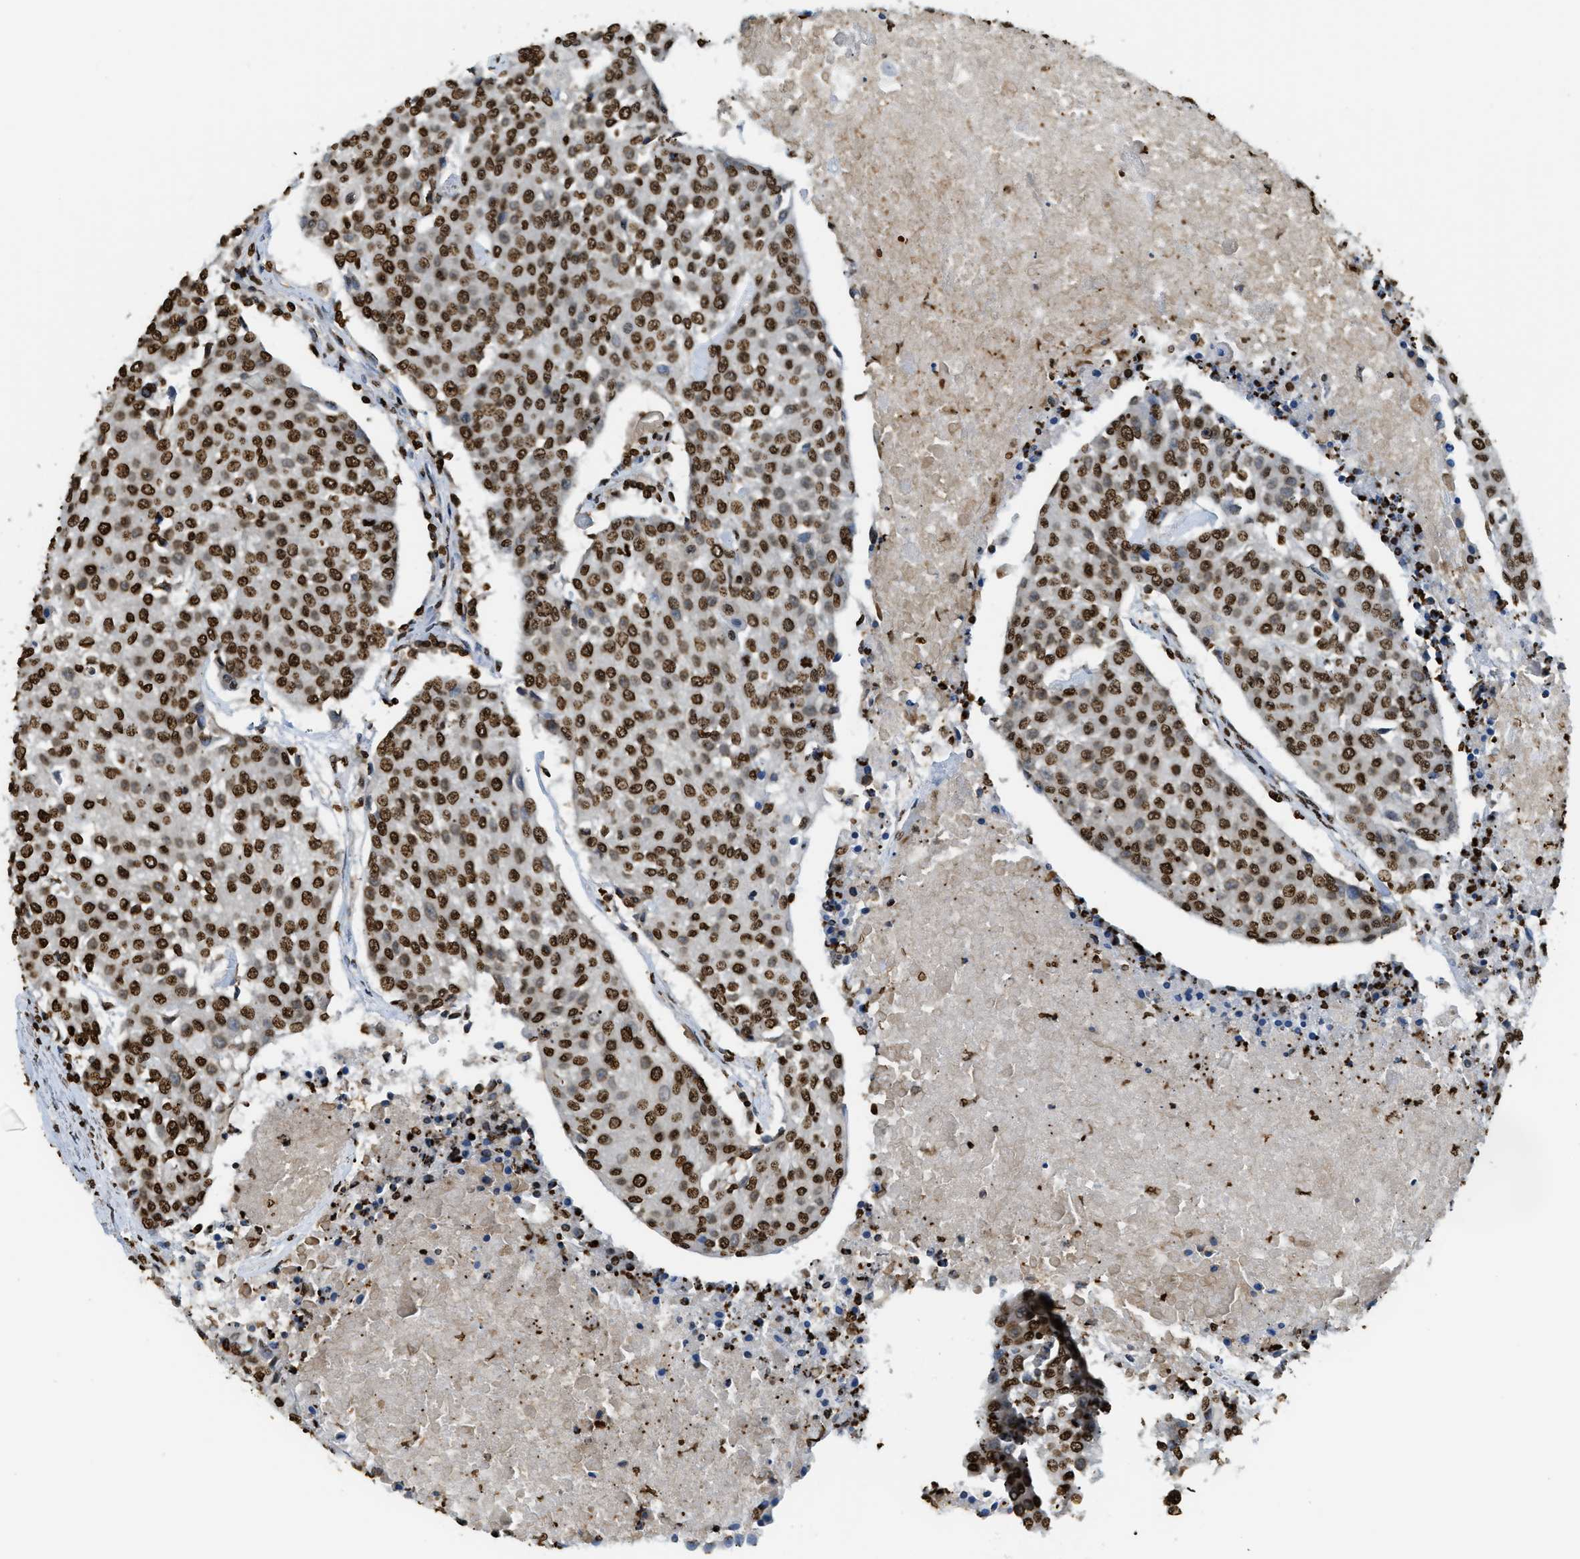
{"staining": {"intensity": "strong", "quantity": ">75%", "location": "nuclear"}, "tissue": "urothelial cancer", "cell_type": "Tumor cells", "image_type": "cancer", "snomed": [{"axis": "morphology", "description": "Urothelial carcinoma, High grade"}, {"axis": "topography", "description": "Urinary bladder"}], "caption": "An IHC histopathology image of tumor tissue is shown. Protein staining in brown highlights strong nuclear positivity in urothelial cancer within tumor cells.", "gene": "NR5A2", "patient": {"sex": "female", "age": 85}}